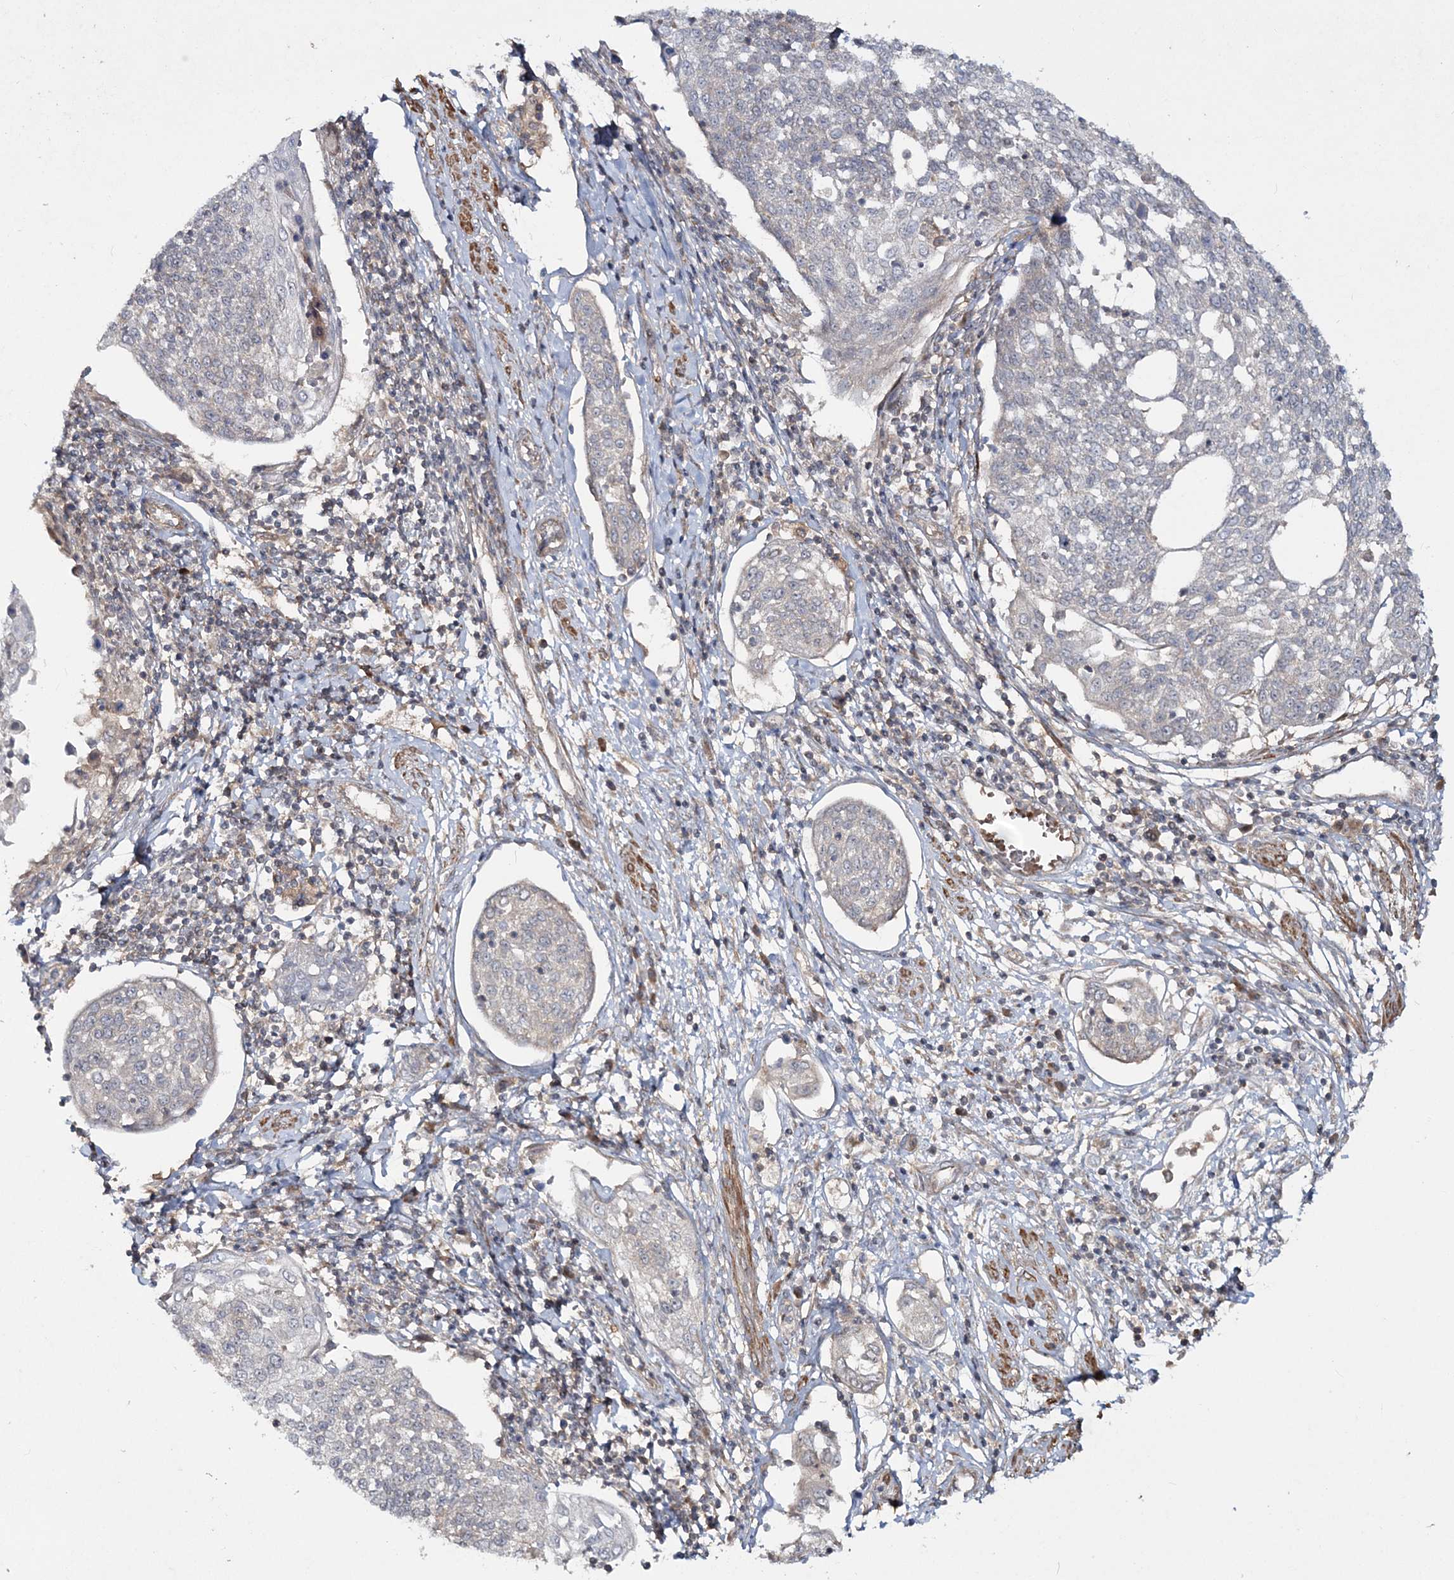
{"staining": {"intensity": "negative", "quantity": "none", "location": "none"}, "tissue": "cervical cancer", "cell_type": "Tumor cells", "image_type": "cancer", "snomed": [{"axis": "morphology", "description": "Squamous cell carcinoma, NOS"}, {"axis": "topography", "description": "Cervix"}], "caption": "DAB (3,3'-diaminobenzidine) immunohistochemical staining of human cervical squamous cell carcinoma shows no significant staining in tumor cells.", "gene": "MOCS2", "patient": {"sex": "female", "age": 34}}